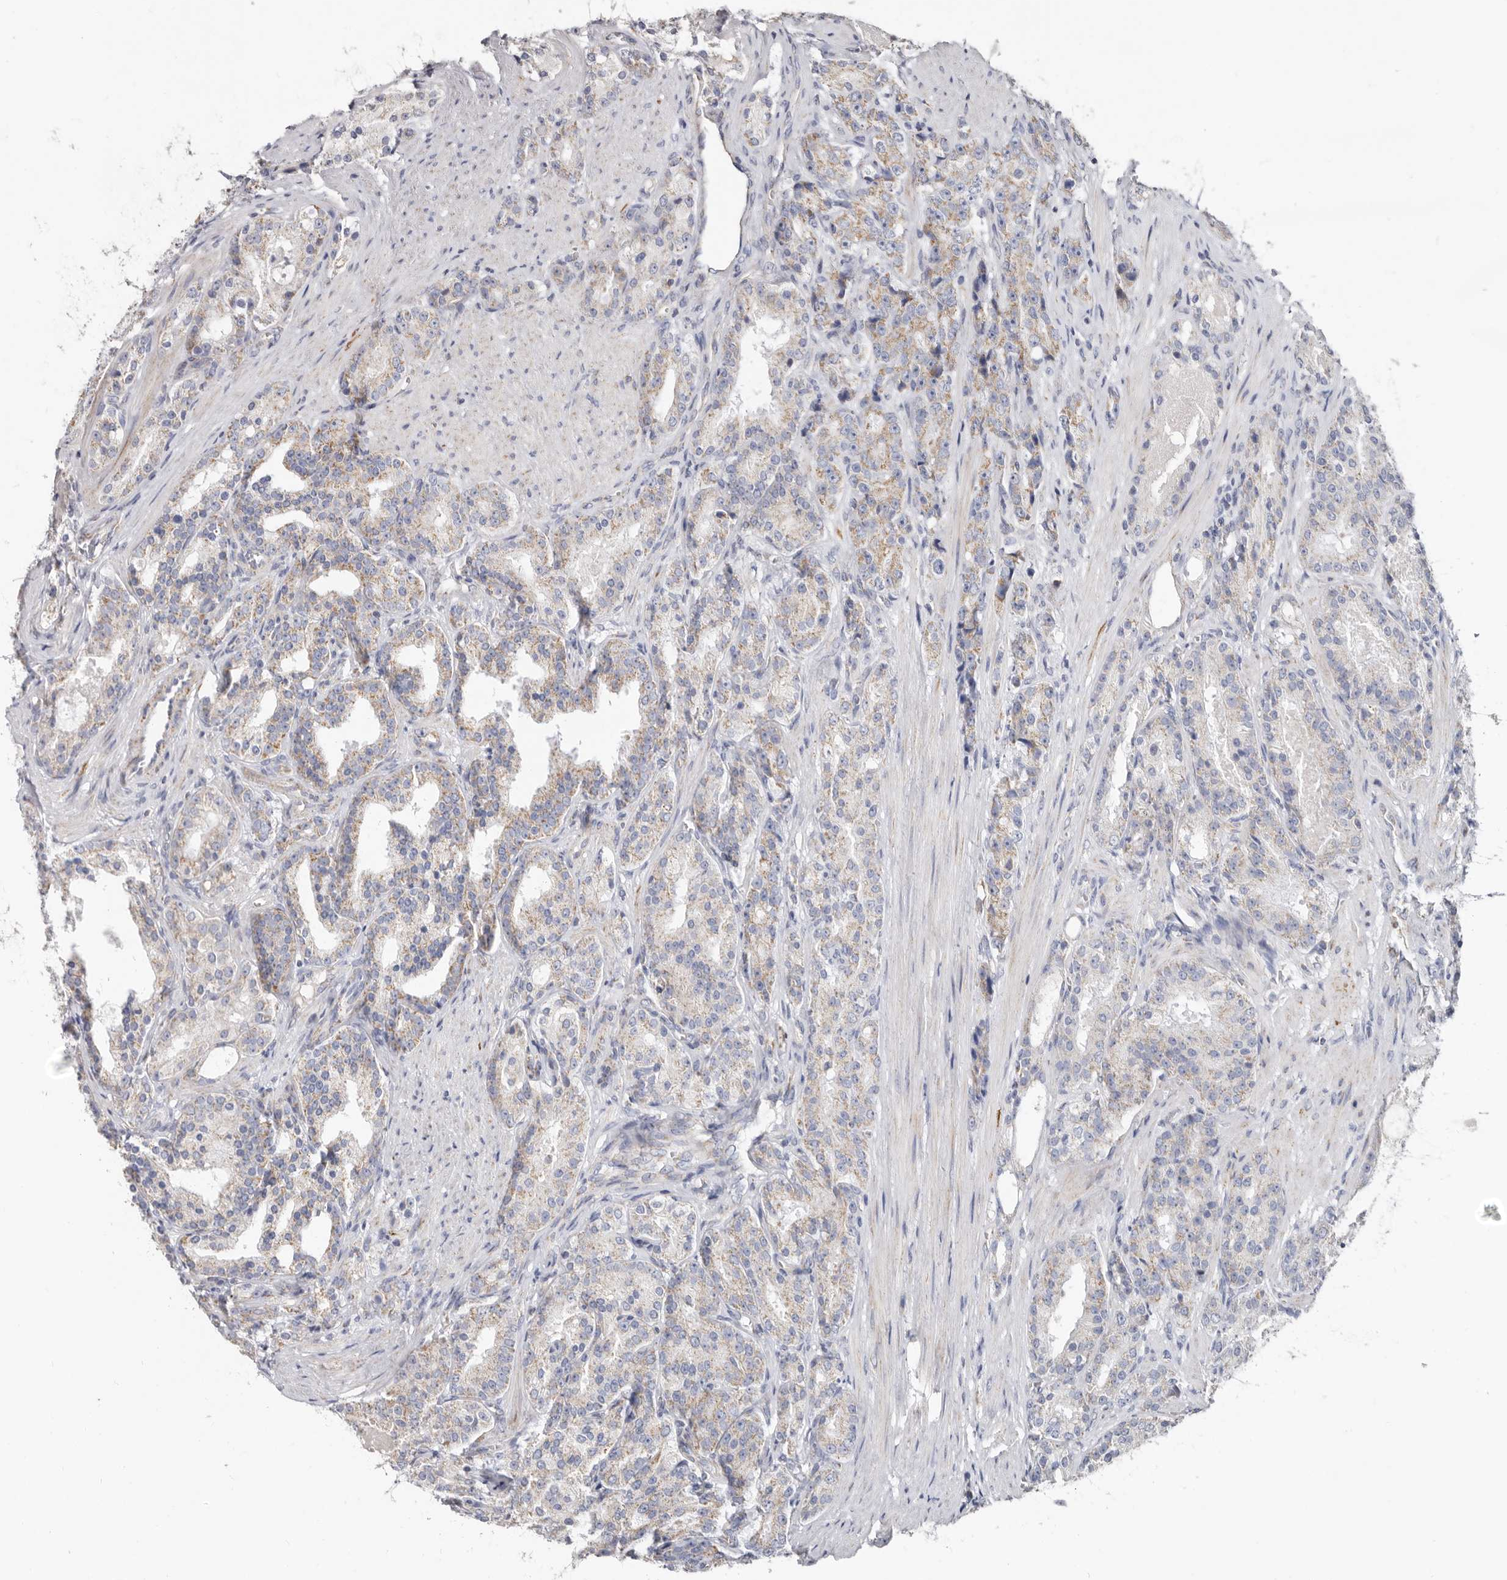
{"staining": {"intensity": "weak", "quantity": "25%-75%", "location": "cytoplasmic/membranous"}, "tissue": "prostate cancer", "cell_type": "Tumor cells", "image_type": "cancer", "snomed": [{"axis": "morphology", "description": "Adenocarcinoma, High grade"}, {"axis": "topography", "description": "Prostate"}], "caption": "A high-resolution image shows immunohistochemistry staining of adenocarcinoma (high-grade) (prostate), which demonstrates weak cytoplasmic/membranous expression in about 25%-75% of tumor cells. Using DAB (brown) and hematoxylin (blue) stains, captured at high magnification using brightfield microscopy.", "gene": "RSPO2", "patient": {"sex": "male", "age": 60}}